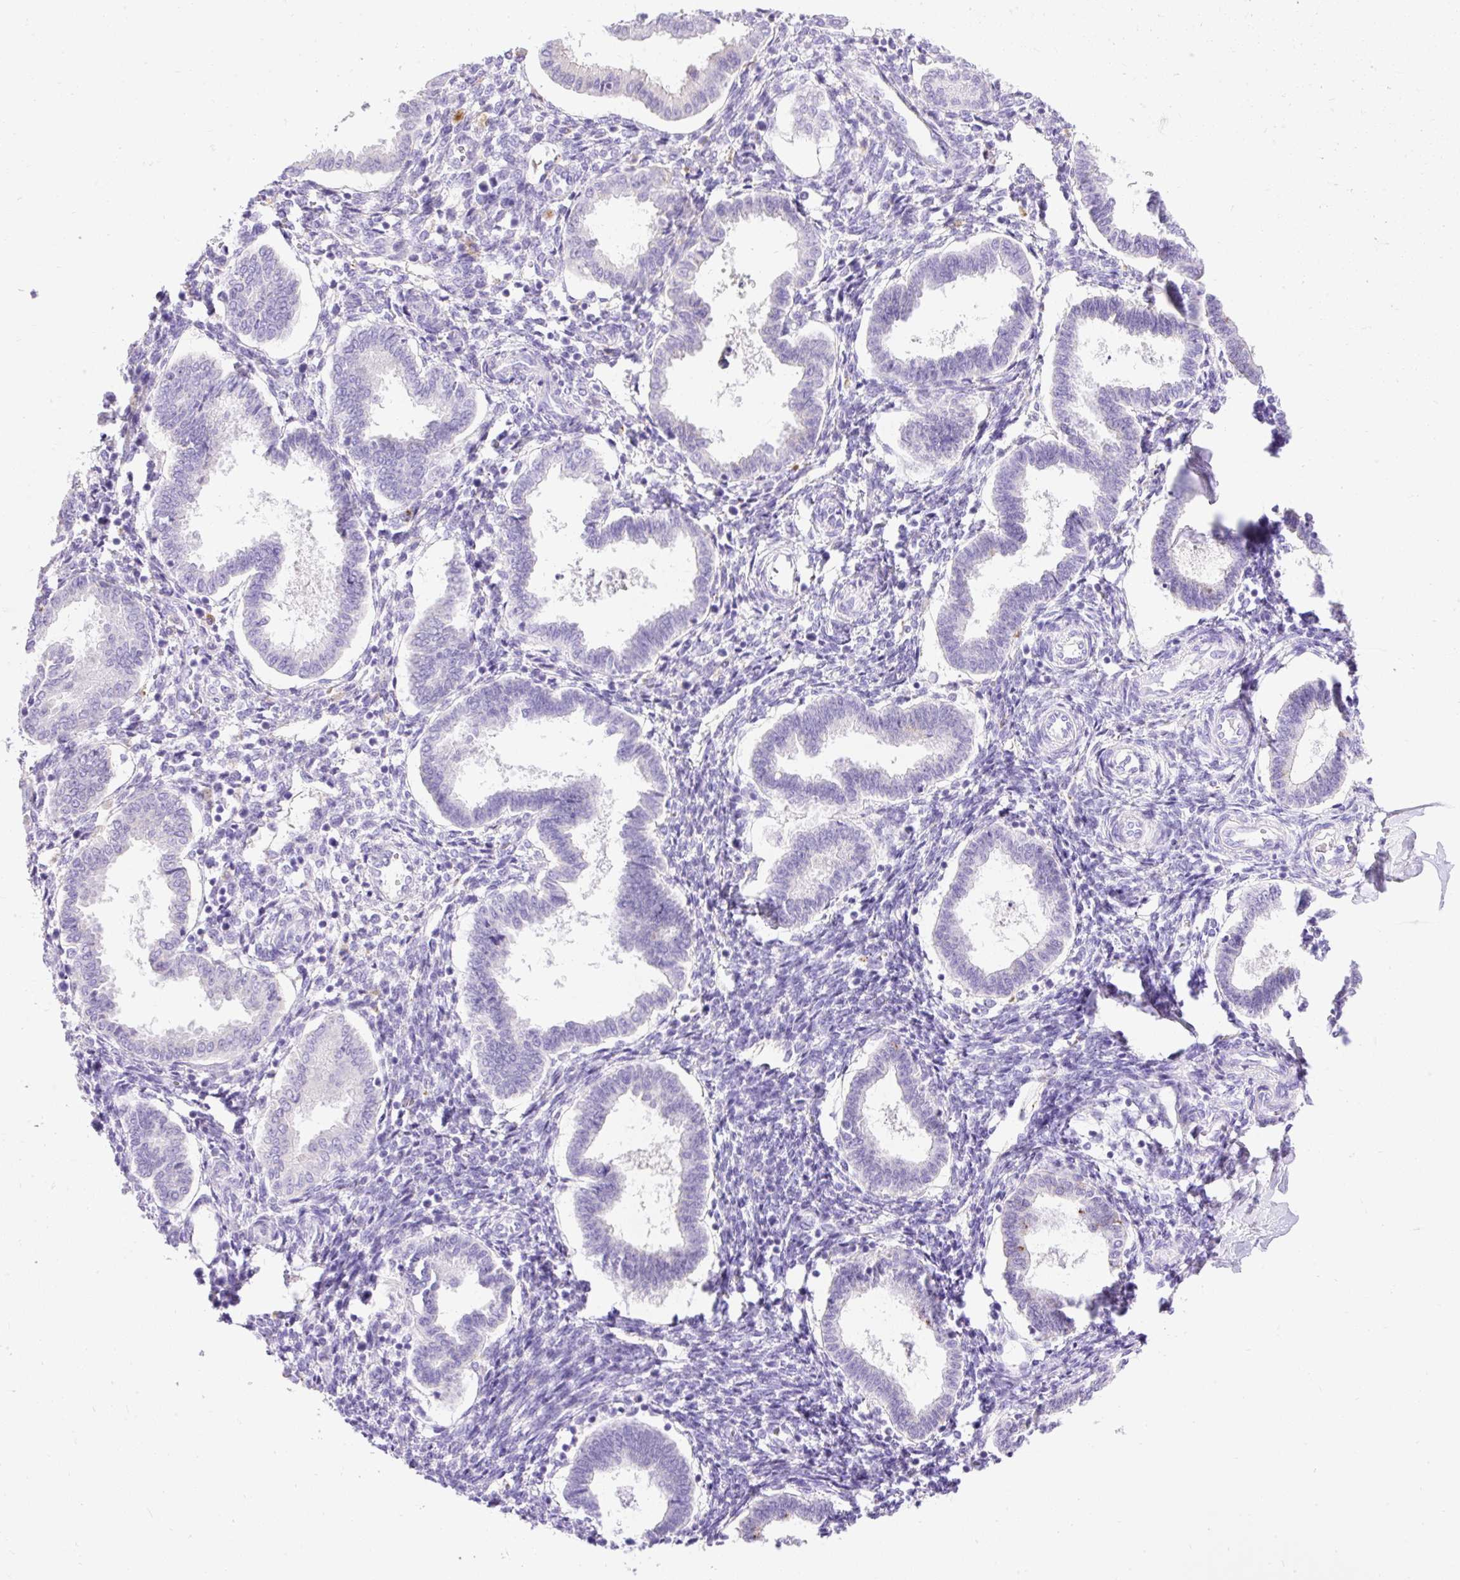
{"staining": {"intensity": "negative", "quantity": "none", "location": "none"}, "tissue": "endometrium", "cell_type": "Cells in endometrial stroma", "image_type": "normal", "snomed": [{"axis": "morphology", "description": "Normal tissue, NOS"}, {"axis": "topography", "description": "Endometrium"}], "caption": "Human endometrium stained for a protein using IHC exhibits no expression in cells in endometrial stroma.", "gene": "HEXB", "patient": {"sex": "female", "age": 24}}